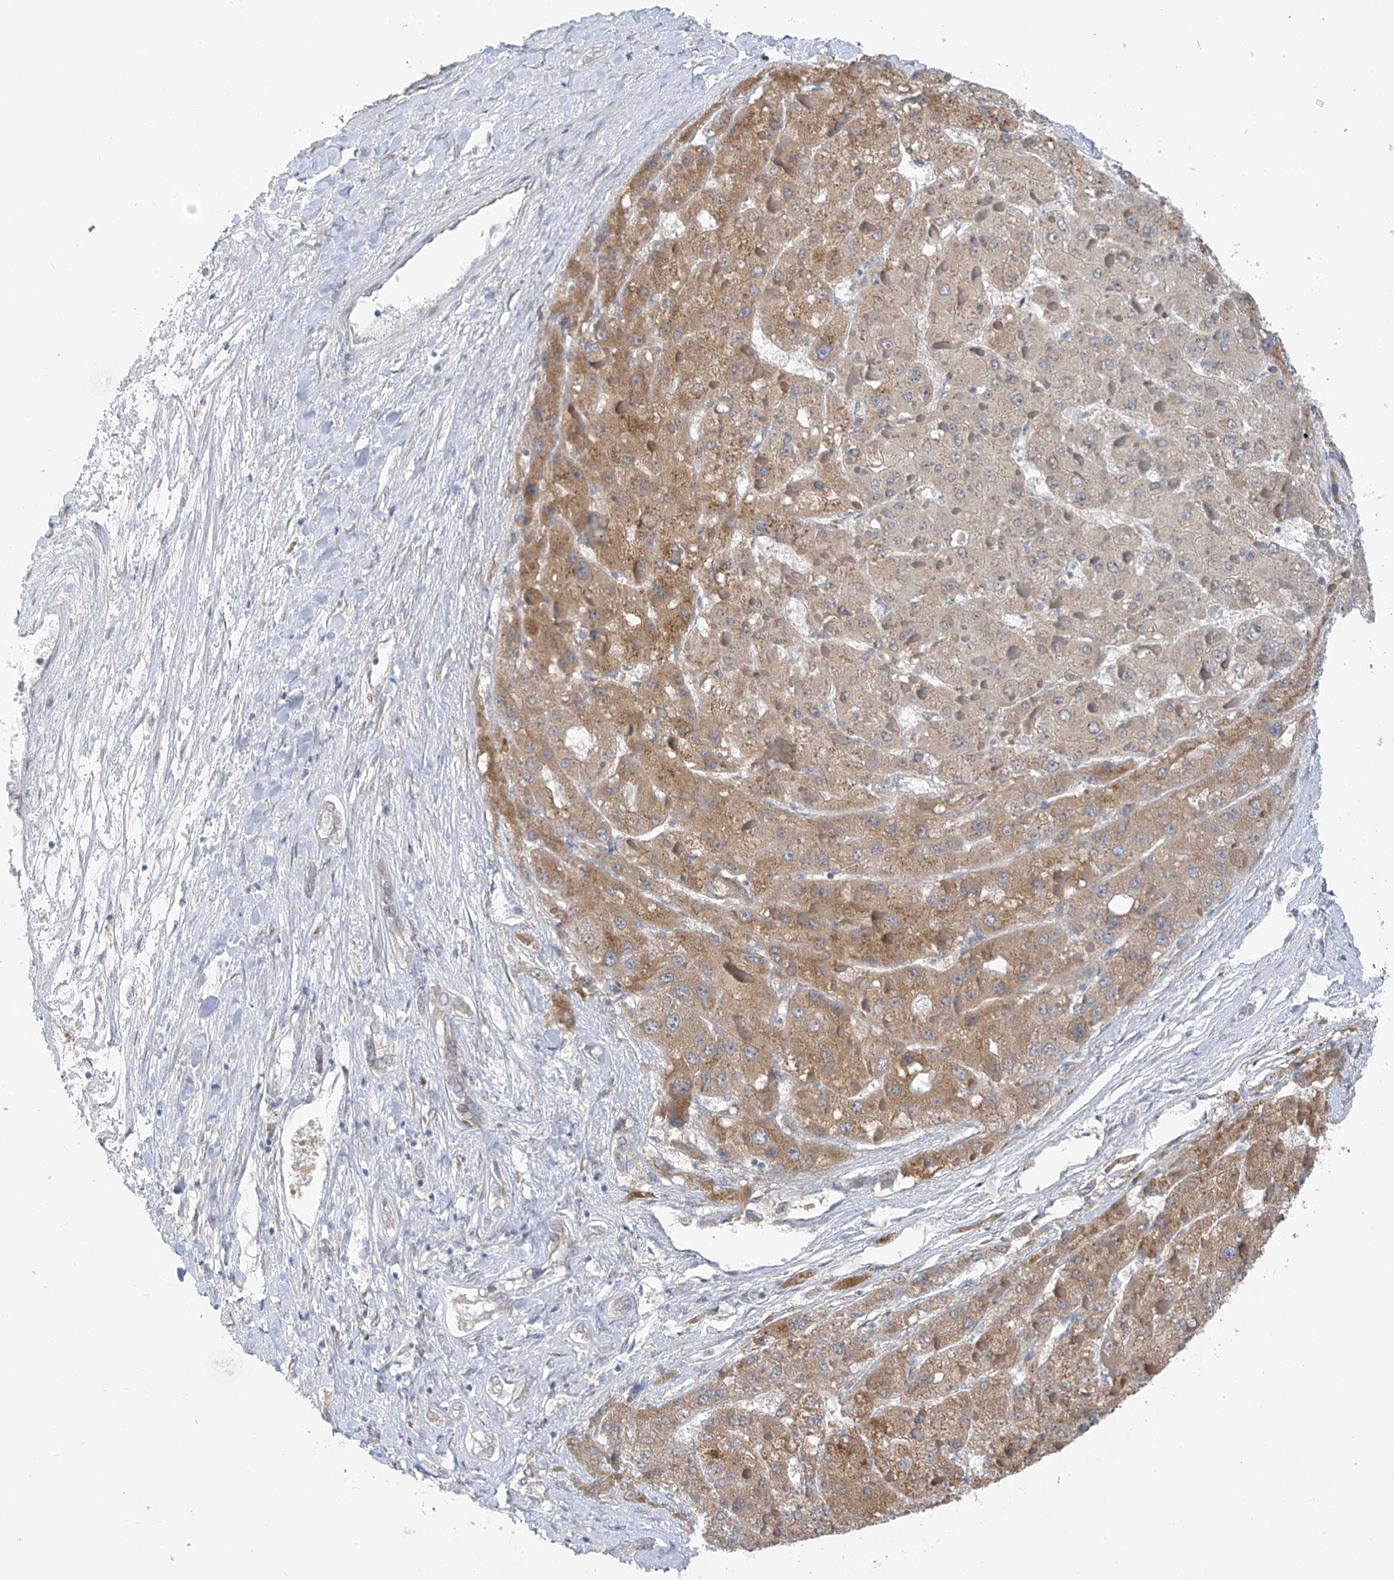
{"staining": {"intensity": "moderate", "quantity": ">75%", "location": "cytoplasmic/membranous"}, "tissue": "liver cancer", "cell_type": "Tumor cells", "image_type": "cancer", "snomed": [{"axis": "morphology", "description": "Carcinoma, Hepatocellular, NOS"}, {"axis": "topography", "description": "Liver"}], "caption": "Immunohistochemical staining of human liver hepatocellular carcinoma demonstrates moderate cytoplasmic/membranous protein staining in approximately >75% of tumor cells. (Stains: DAB in brown, nuclei in blue, Microscopy: brightfield microscopy at high magnification).", "gene": "CYP4V2", "patient": {"sex": "female", "age": 73}}